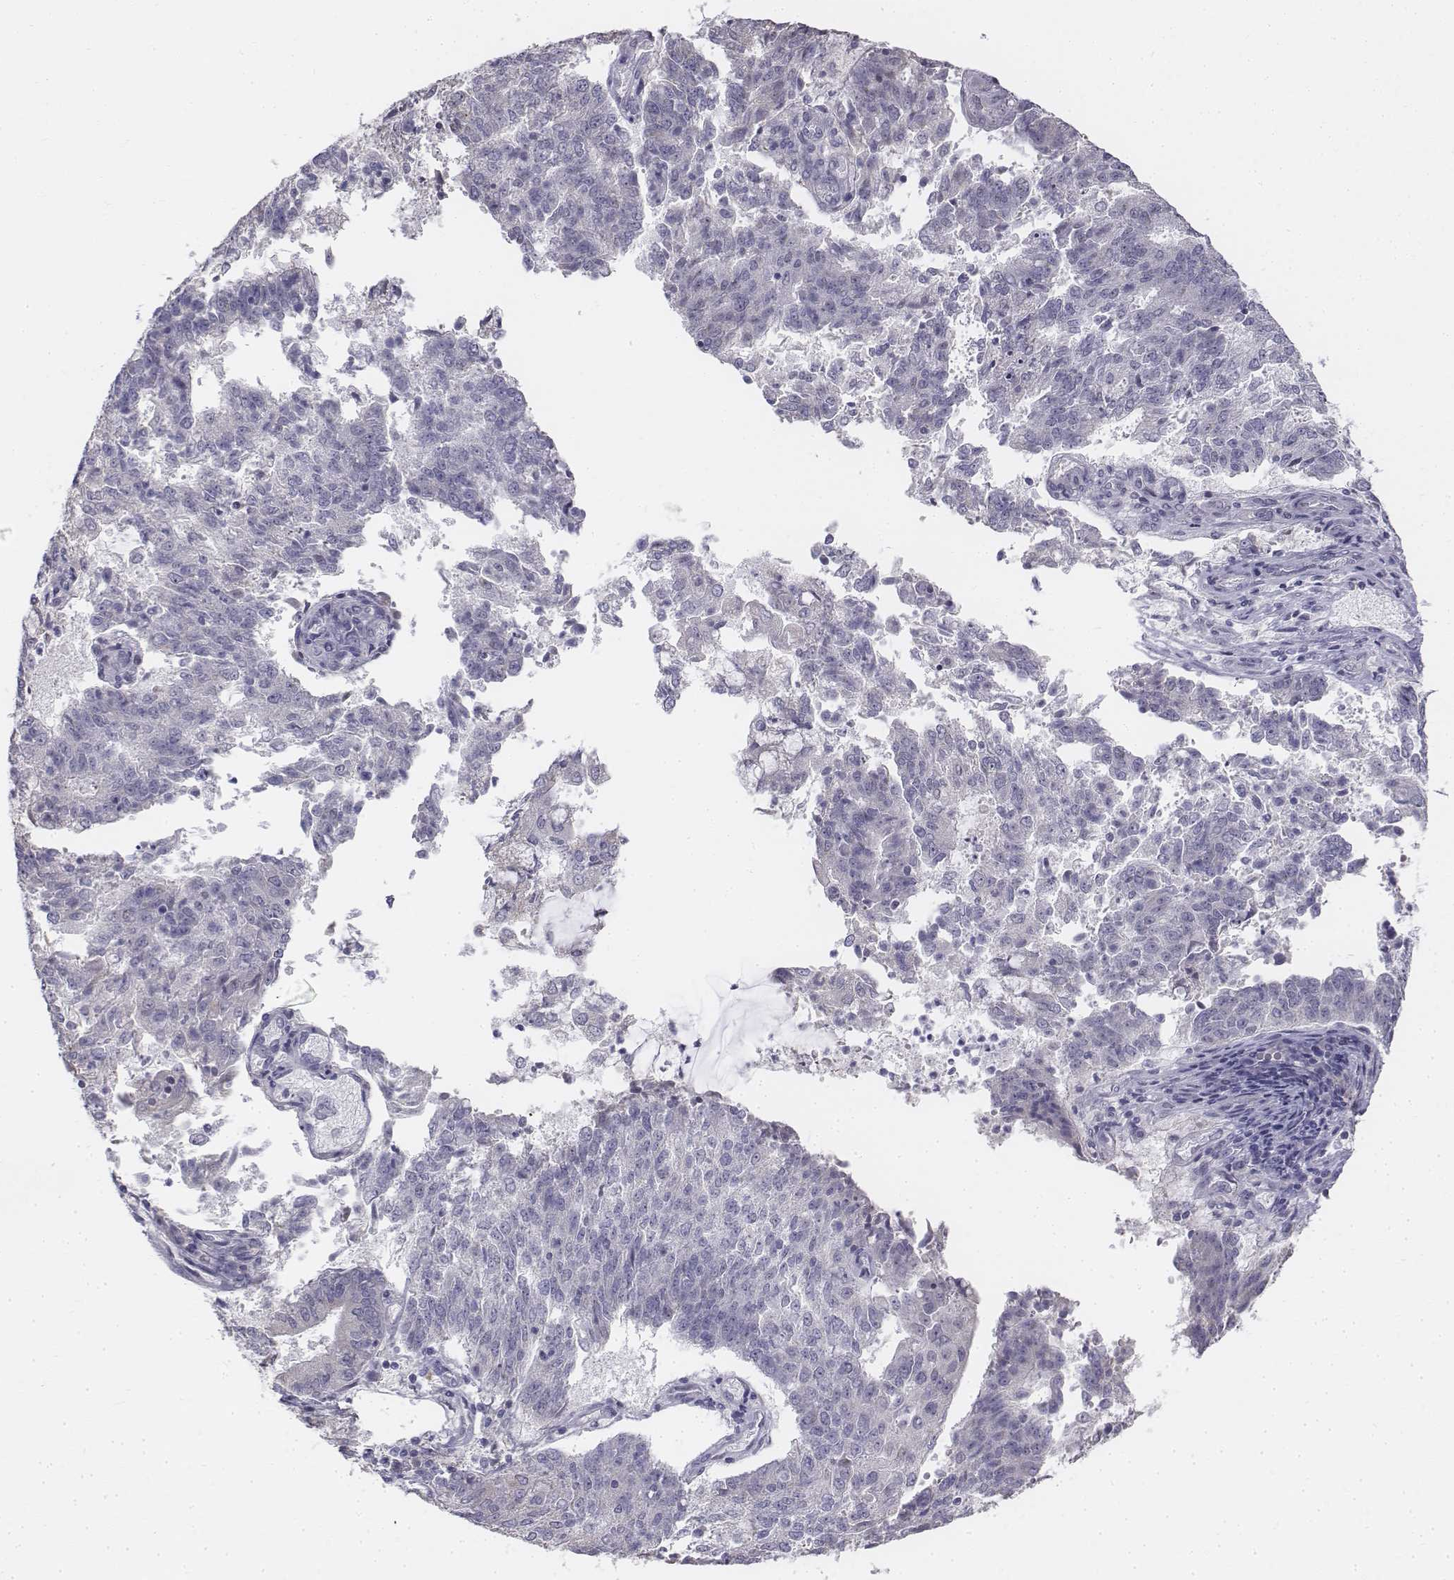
{"staining": {"intensity": "negative", "quantity": "none", "location": "none"}, "tissue": "endometrial cancer", "cell_type": "Tumor cells", "image_type": "cancer", "snomed": [{"axis": "morphology", "description": "Adenocarcinoma, NOS"}, {"axis": "topography", "description": "Endometrium"}], "caption": "Immunohistochemistry (IHC) photomicrograph of neoplastic tissue: adenocarcinoma (endometrial) stained with DAB exhibits no significant protein positivity in tumor cells.", "gene": "PENK", "patient": {"sex": "female", "age": 82}}